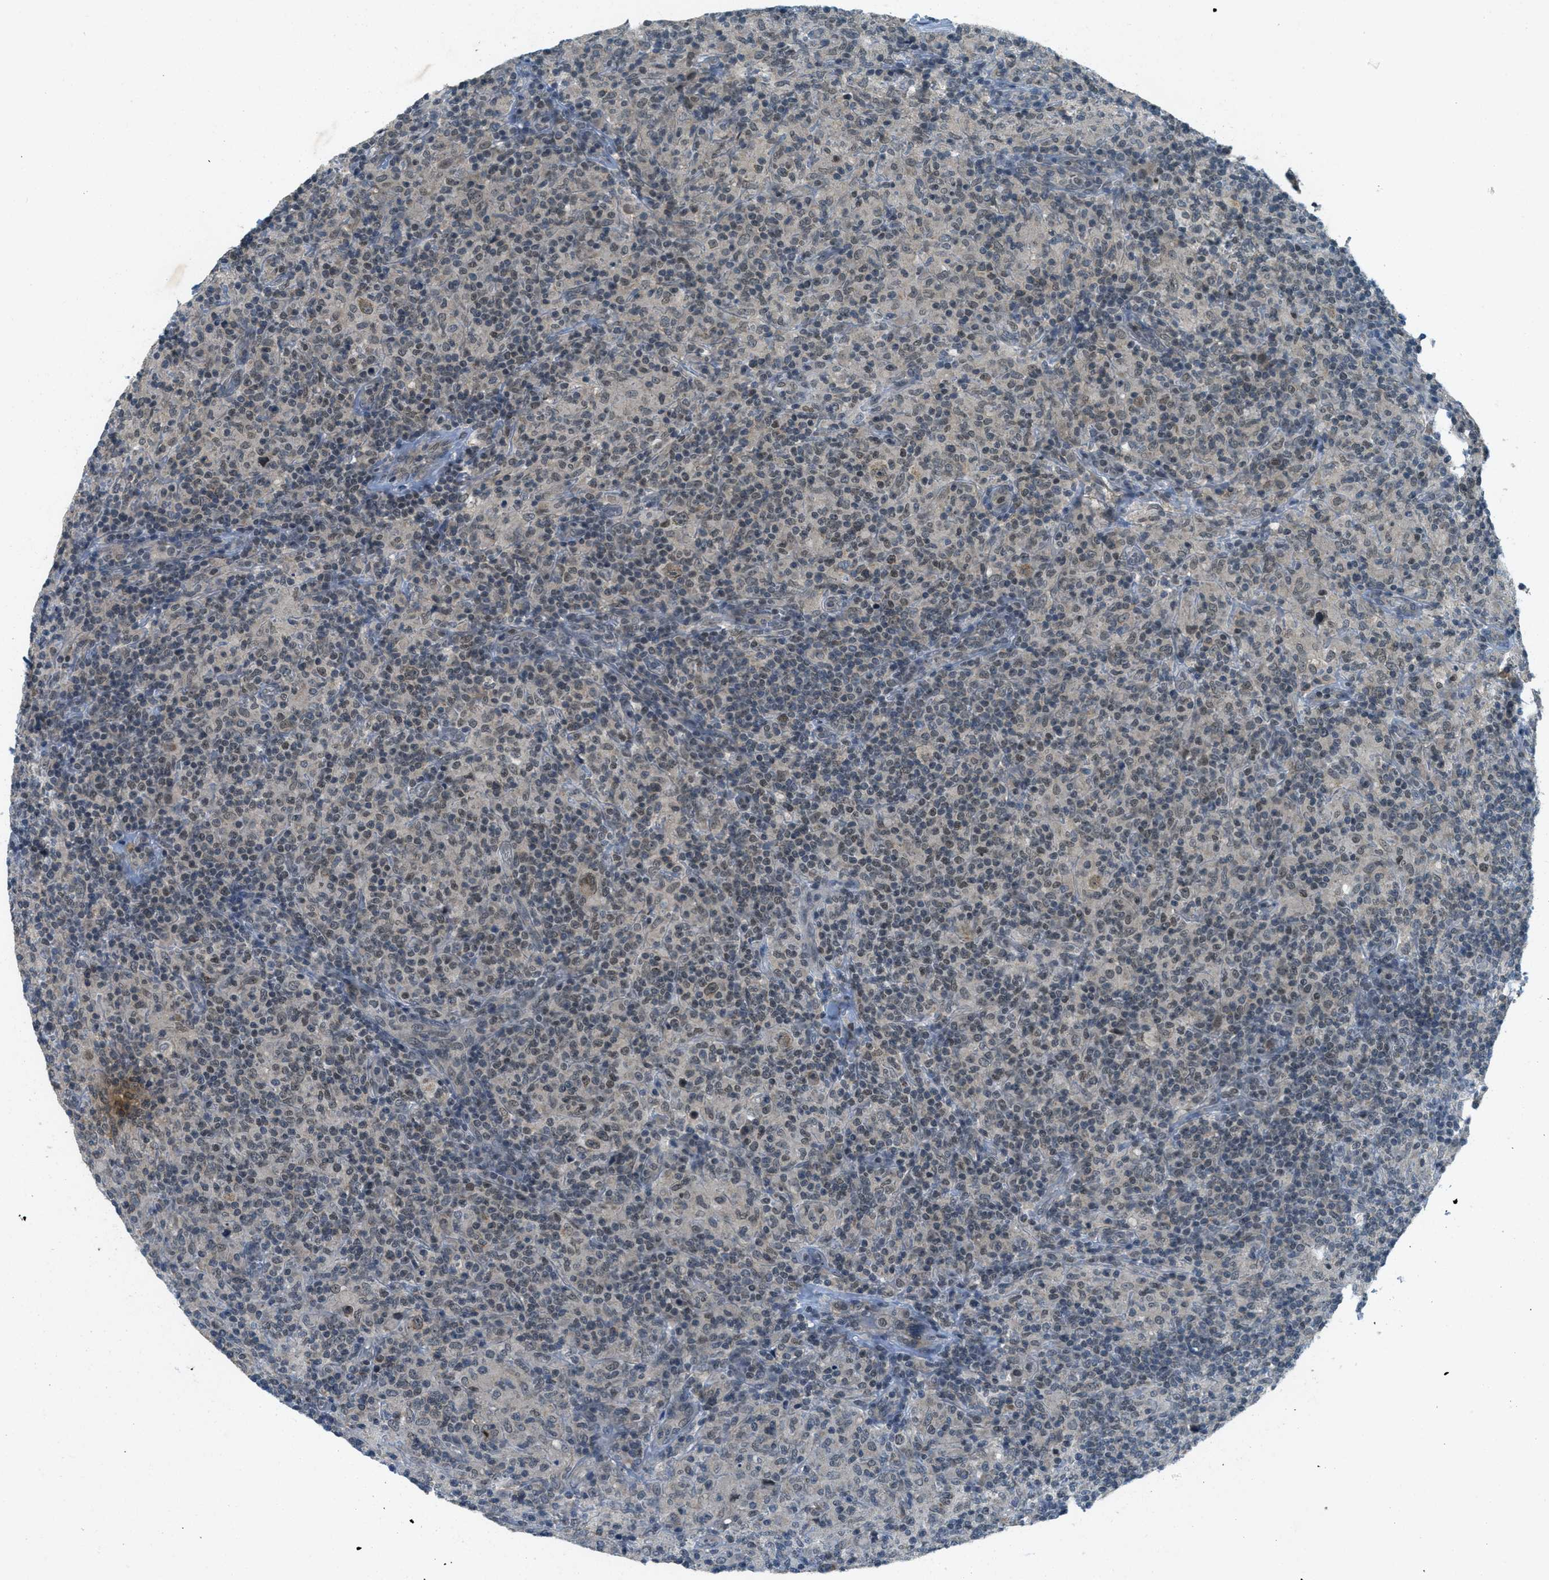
{"staining": {"intensity": "weak", "quantity": "<25%", "location": "nuclear"}, "tissue": "lymphoma", "cell_type": "Tumor cells", "image_type": "cancer", "snomed": [{"axis": "morphology", "description": "Hodgkin's disease, NOS"}, {"axis": "topography", "description": "Lymph node"}], "caption": "An IHC histopathology image of lymphoma is shown. There is no staining in tumor cells of lymphoma.", "gene": "TCF20", "patient": {"sex": "male", "age": 70}}